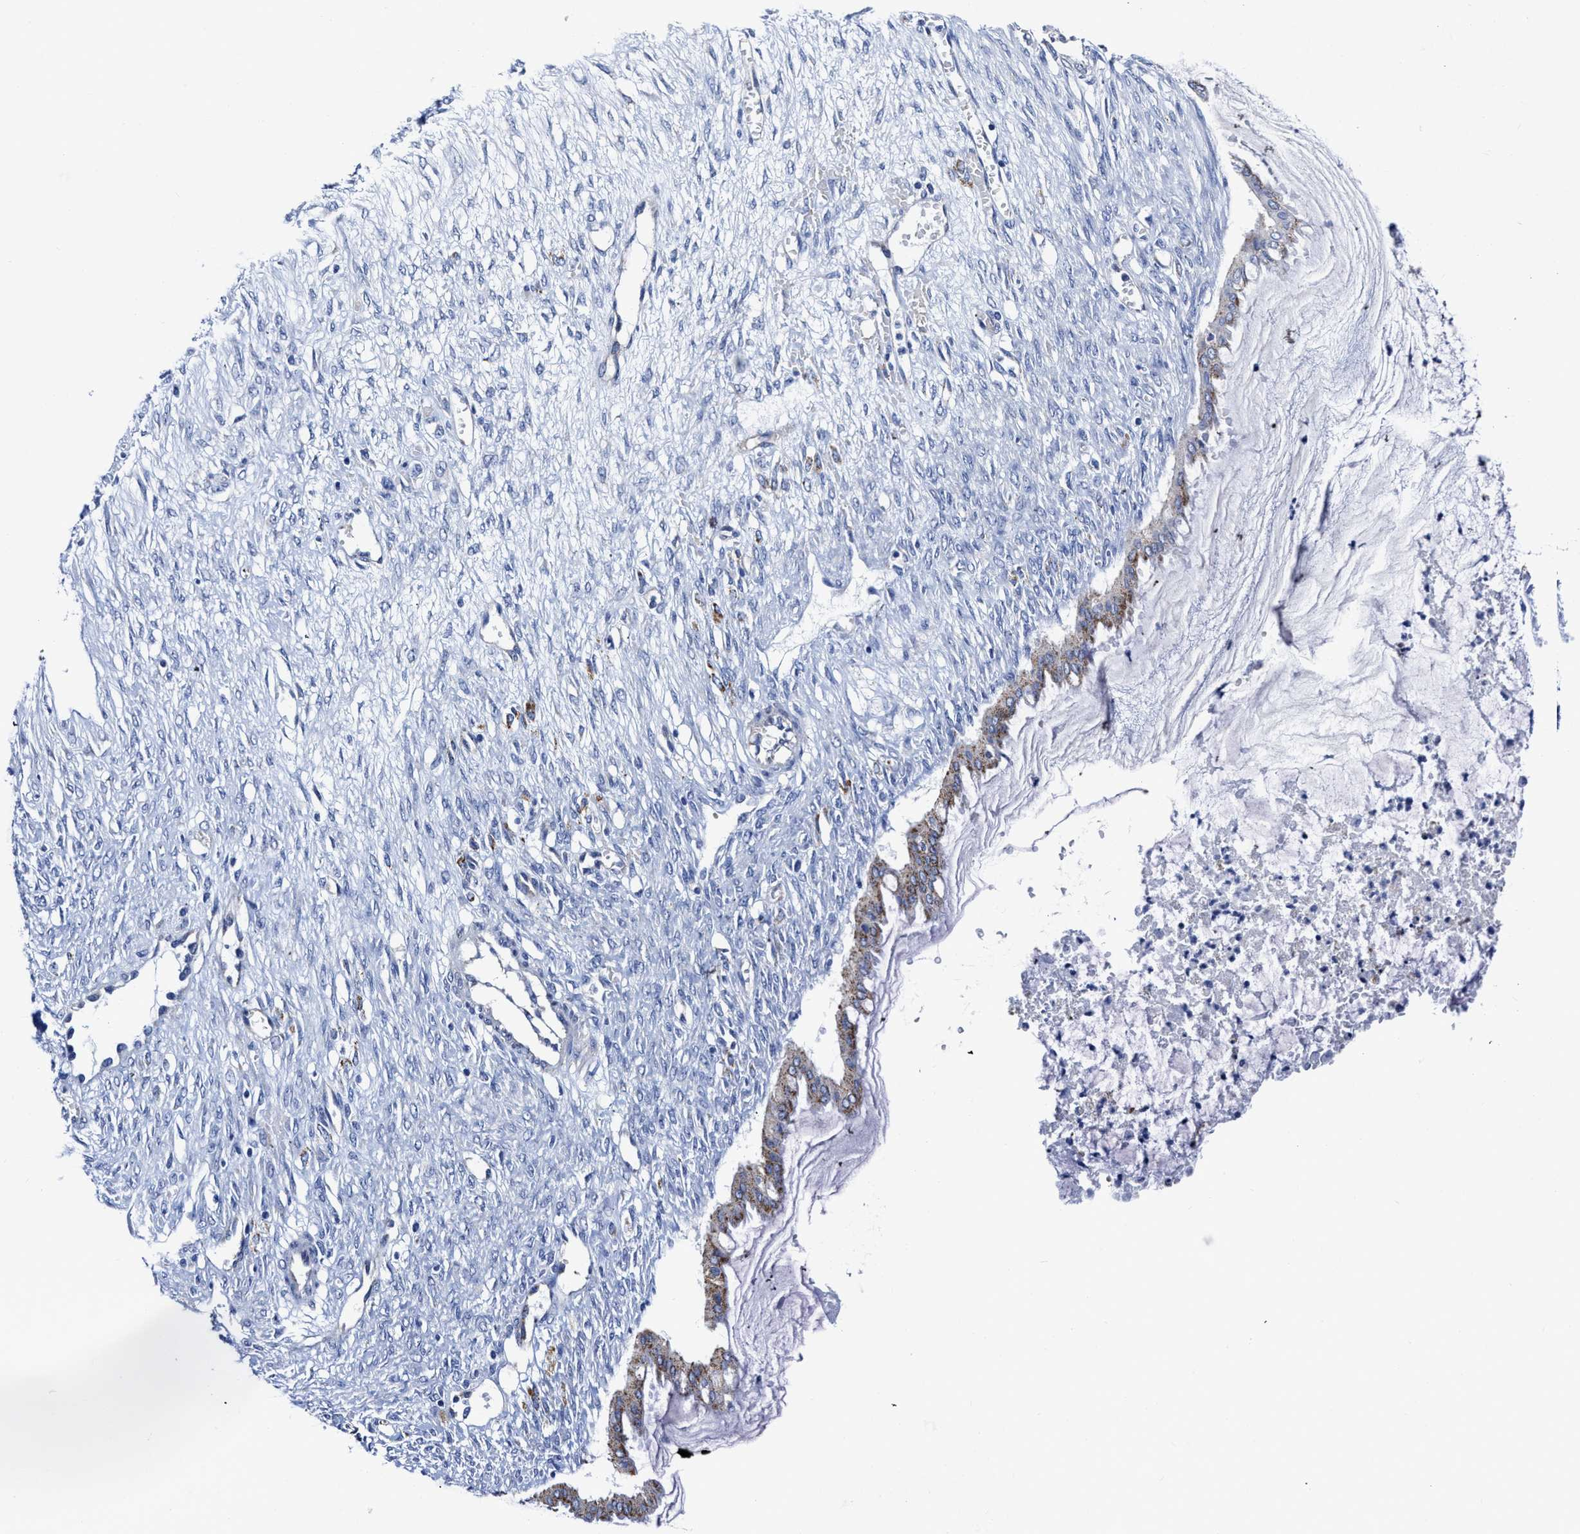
{"staining": {"intensity": "weak", "quantity": ">75%", "location": "cytoplasmic/membranous"}, "tissue": "ovarian cancer", "cell_type": "Tumor cells", "image_type": "cancer", "snomed": [{"axis": "morphology", "description": "Cystadenocarcinoma, mucinous, NOS"}, {"axis": "topography", "description": "Ovary"}], "caption": "Approximately >75% of tumor cells in ovarian cancer demonstrate weak cytoplasmic/membranous protein positivity as visualized by brown immunohistochemical staining.", "gene": "KCNMB3", "patient": {"sex": "female", "age": 73}}